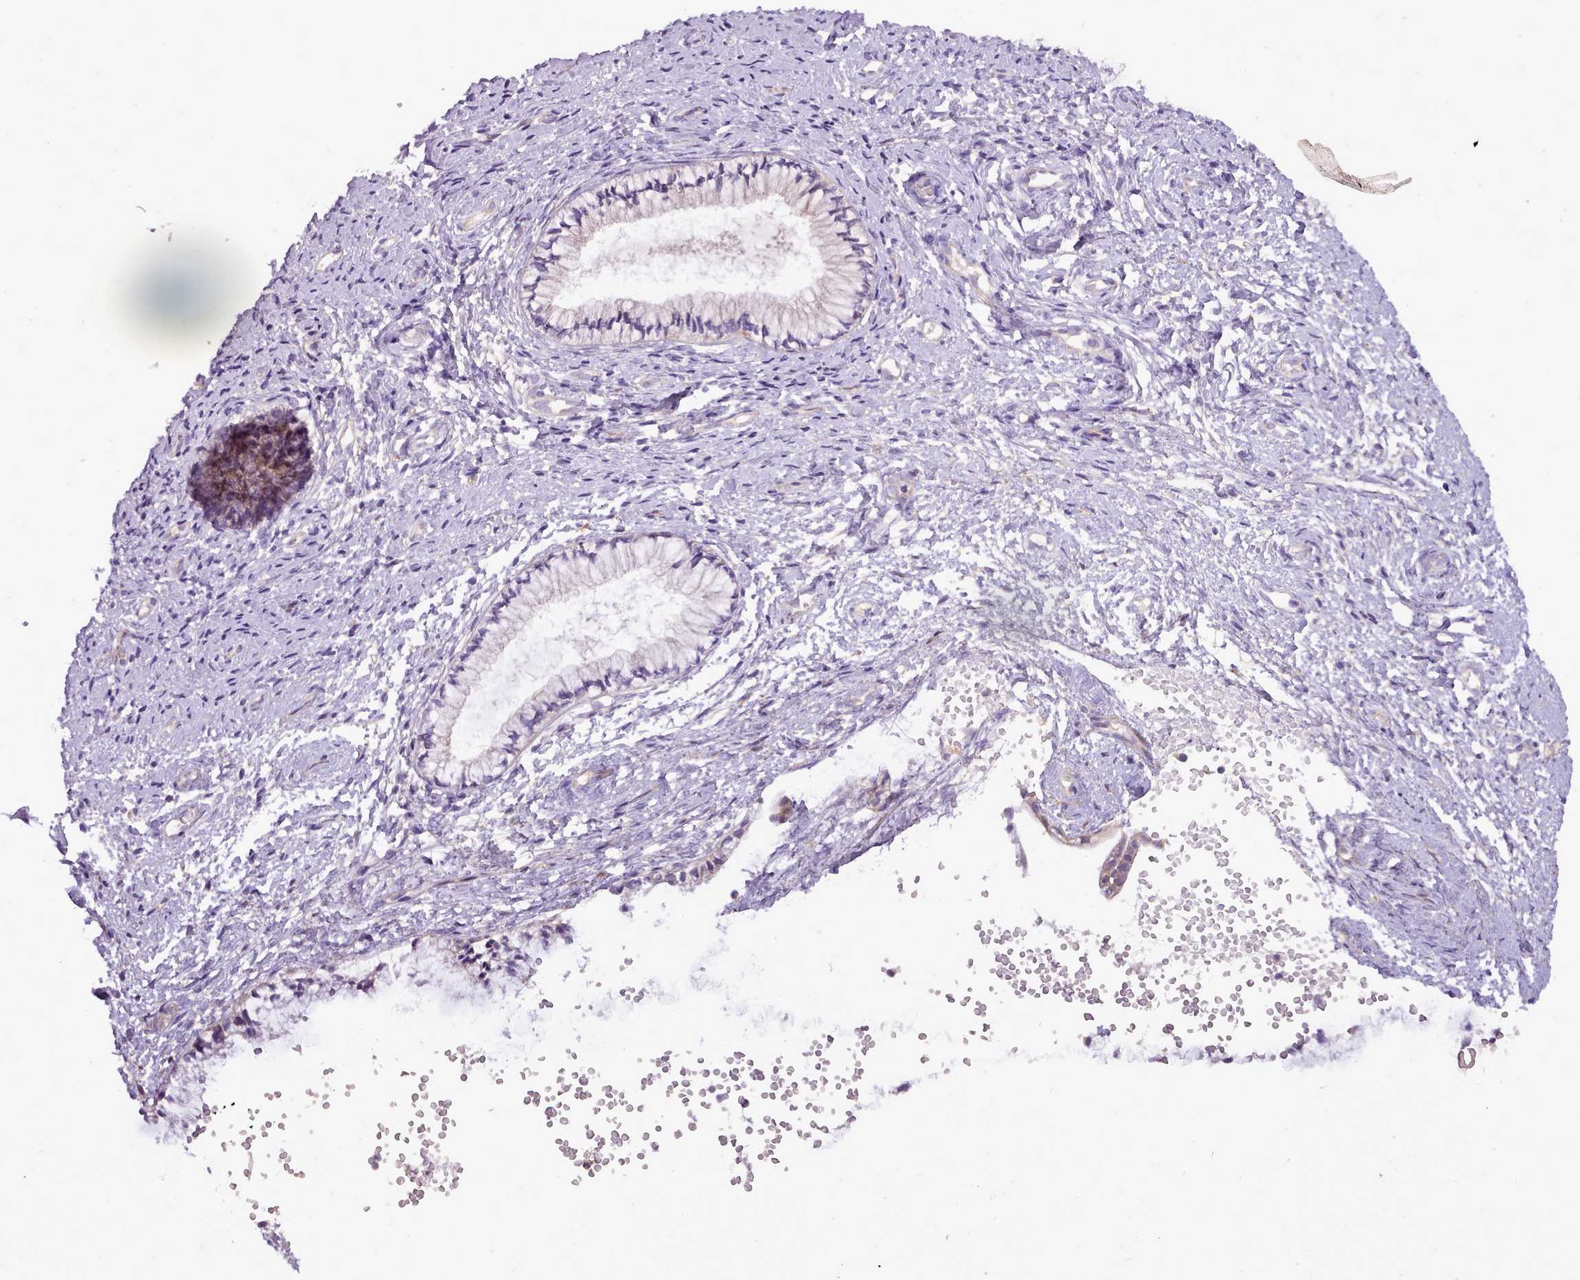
{"staining": {"intensity": "moderate", "quantity": "25%-75%", "location": "cytoplasmic/membranous"}, "tissue": "cervix", "cell_type": "Glandular cells", "image_type": "normal", "snomed": [{"axis": "morphology", "description": "Normal tissue, NOS"}, {"axis": "topography", "description": "Cervix"}], "caption": "A high-resolution histopathology image shows IHC staining of normal cervix, which demonstrates moderate cytoplasmic/membranous expression in about 25%-75% of glandular cells.", "gene": "NTN4", "patient": {"sex": "female", "age": 57}}